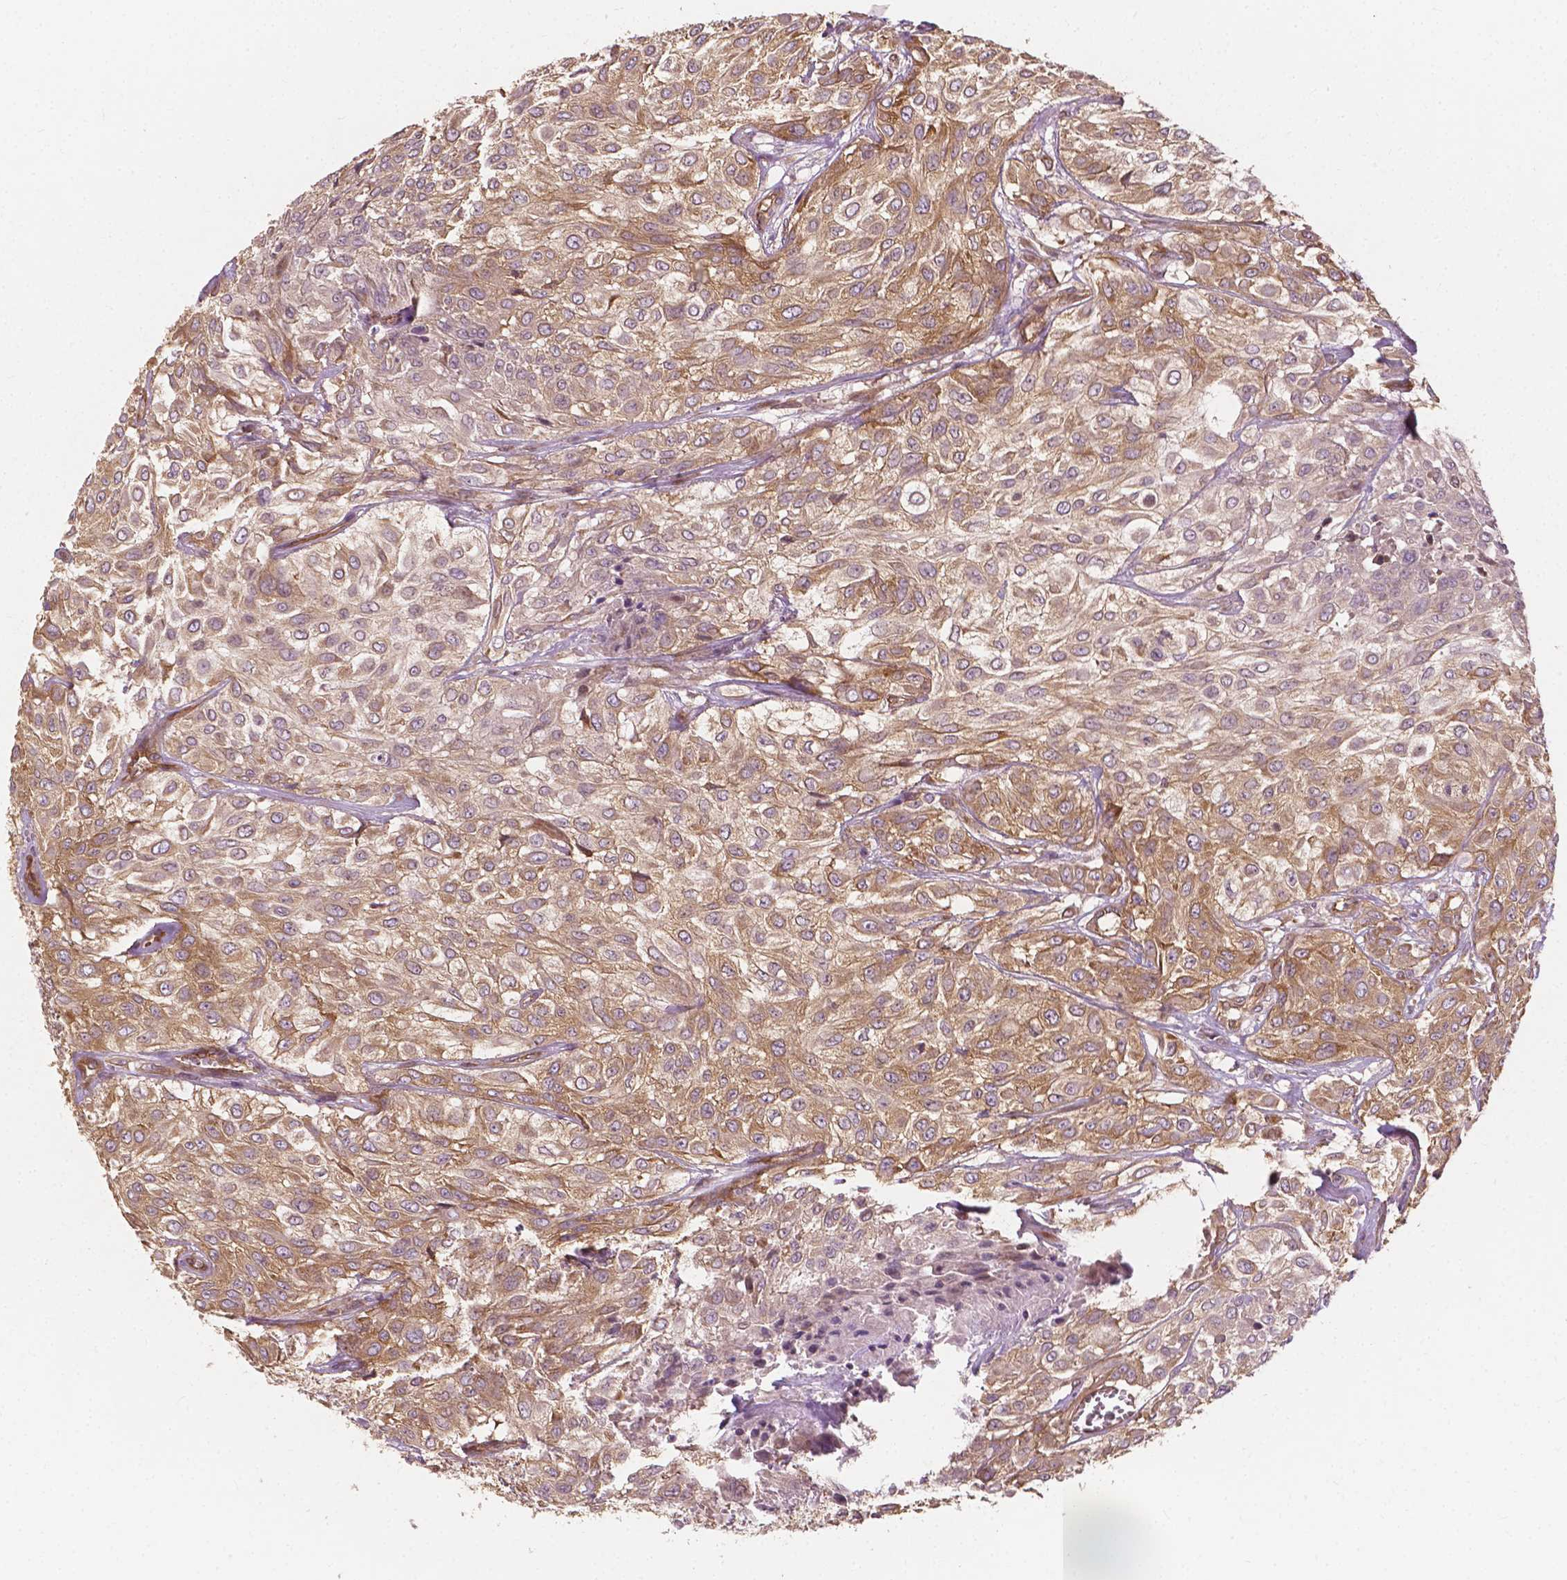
{"staining": {"intensity": "moderate", "quantity": ">75%", "location": "cytoplasmic/membranous"}, "tissue": "urothelial cancer", "cell_type": "Tumor cells", "image_type": "cancer", "snomed": [{"axis": "morphology", "description": "Urothelial carcinoma, High grade"}, {"axis": "topography", "description": "Urinary bladder"}], "caption": "The immunohistochemical stain shows moderate cytoplasmic/membranous positivity in tumor cells of urothelial cancer tissue. The protein is stained brown, and the nuclei are stained in blue (DAB IHC with brightfield microscopy, high magnification).", "gene": "G3BP1", "patient": {"sex": "male", "age": 57}}